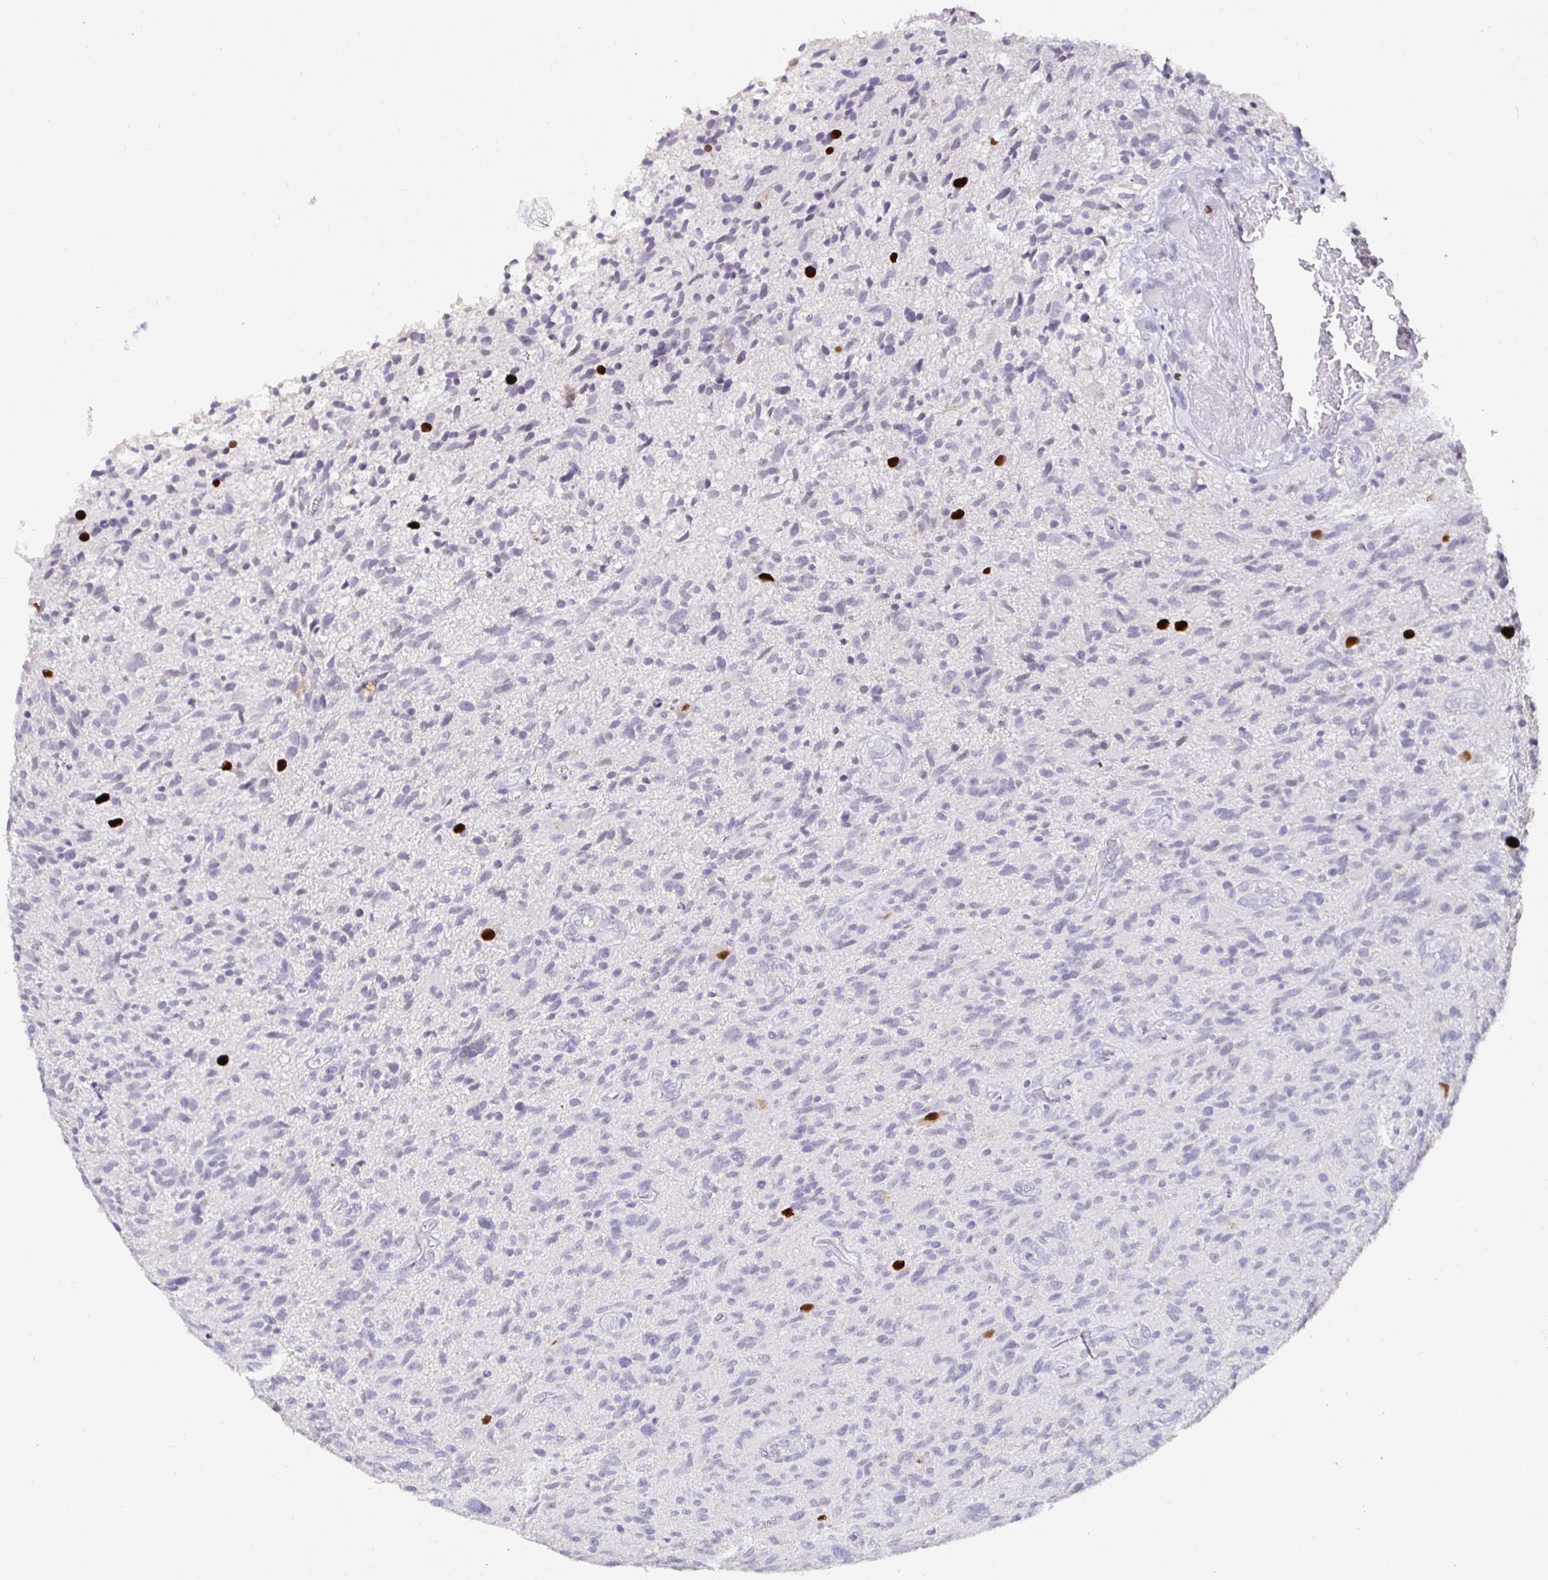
{"staining": {"intensity": "negative", "quantity": "none", "location": "none"}, "tissue": "glioma", "cell_type": "Tumor cells", "image_type": "cancer", "snomed": [{"axis": "morphology", "description": "Glioma, malignant, High grade"}, {"axis": "topography", "description": "Brain"}], "caption": "An immunohistochemistry (IHC) micrograph of malignant glioma (high-grade) is shown. There is no staining in tumor cells of malignant glioma (high-grade). (IHC, brightfield microscopy, high magnification).", "gene": "SATB1", "patient": {"sex": "male", "age": 75}}